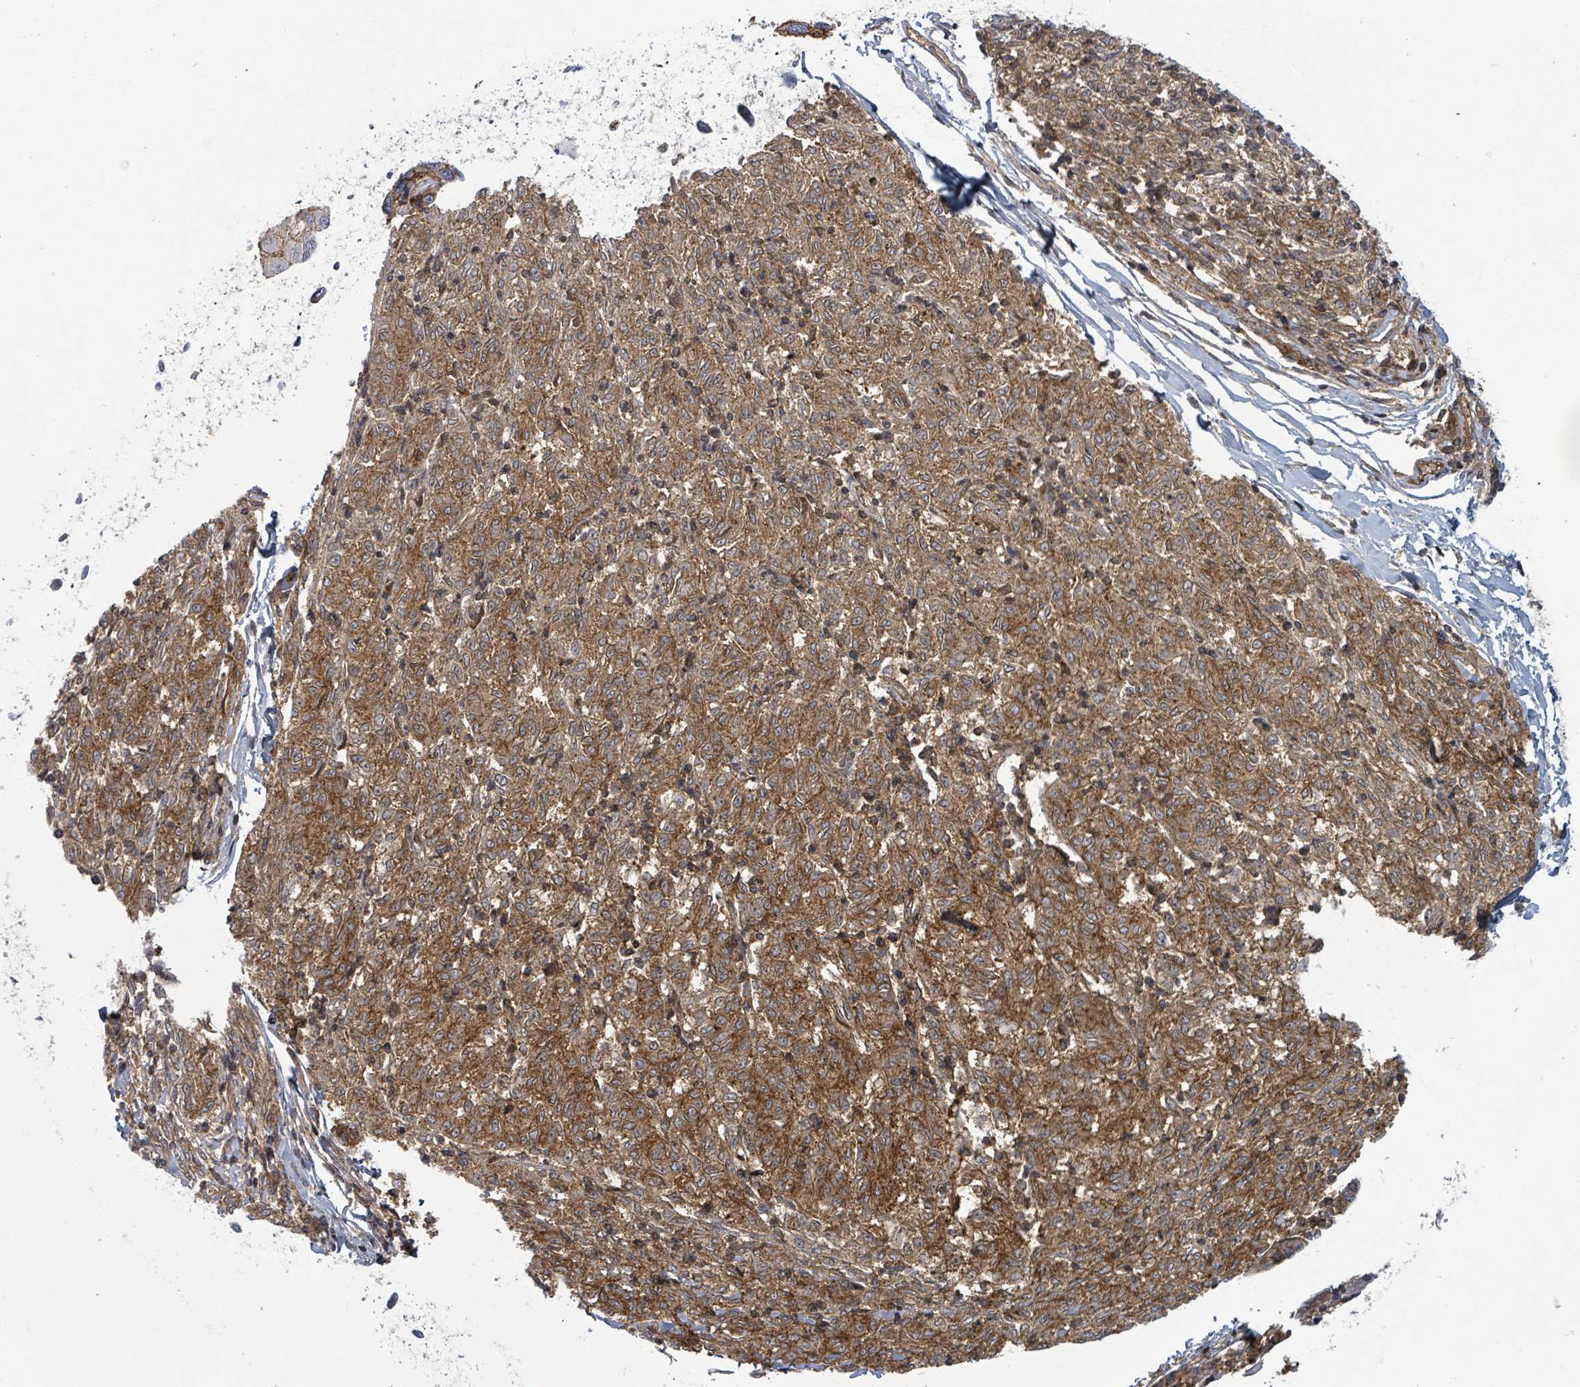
{"staining": {"intensity": "moderate", "quantity": ">75%", "location": "cytoplasmic/membranous"}, "tissue": "melanoma", "cell_type": "Tumor cells", "image_type": "cancer", "snomed": [{"axis": "morphology", "description": "Malignant melanoma, NOS"}, {"axis": "topography", "description": "Skin"}], "caption": "DAB immunohistochemical staining of malignant melanoma reveals moderate cytoplasmic/membranous protein staining in about >75% of tumor cells.", "gene": "TNFRSF14", "patient": {"sex": "female", "age": 72}}